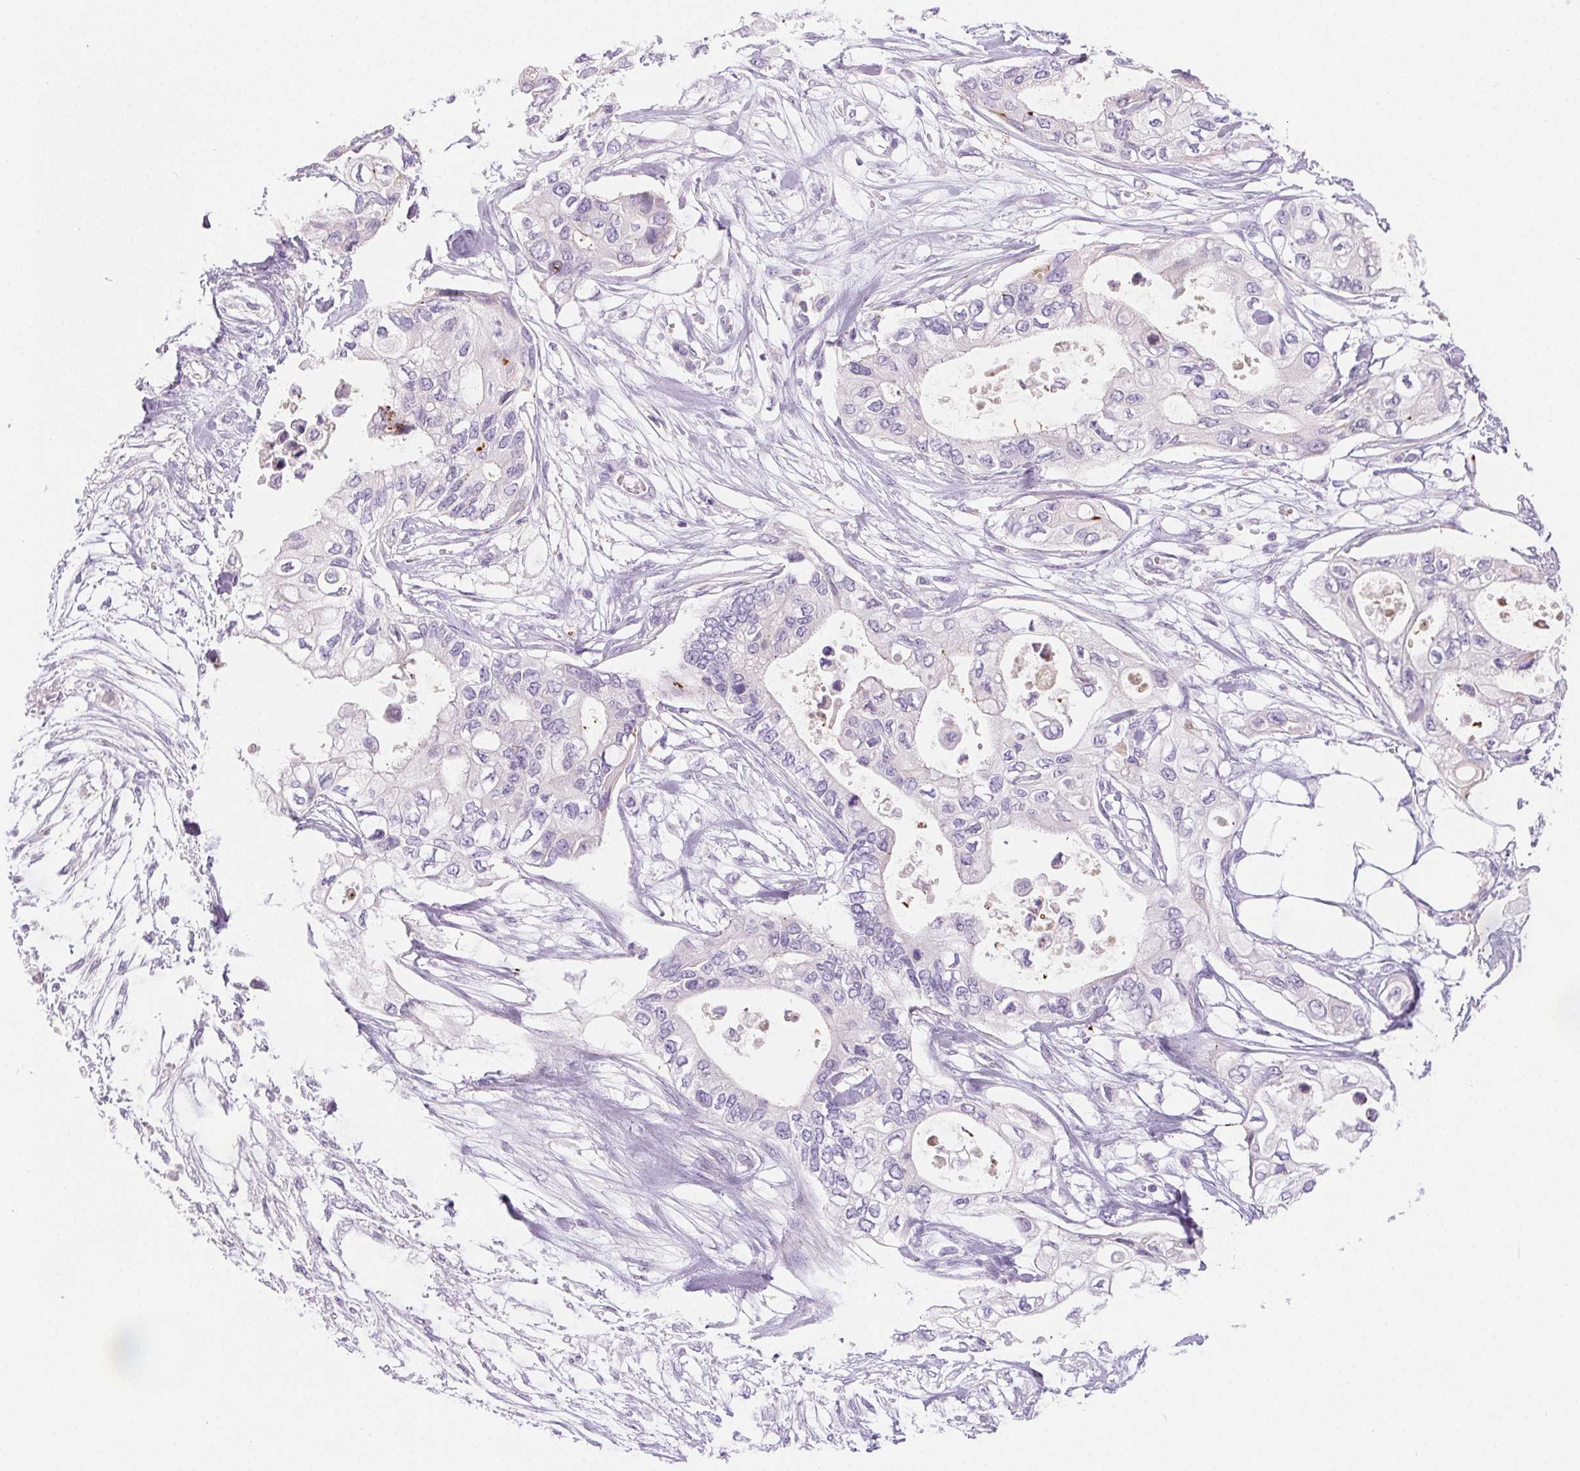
{"staining": {"intensity": "negative", "quantity": "none", "location": "none"}, "tissue": "pancreatic cancer", "cell_type": "Tumor cells", "image_type": "cancer", "snomed": [{"axis": "morphology", "description": "Adenocarcinoma, NOS"}, {"axis": "topography", "description": "Pancreas"}], "caption": "The immunohistochemistry image has no significant positivity in tumor cells of adenocarcinoma (pancreatic) tissue.", "gene": "CLDN16", "patient": {"sex": "female", "age": 63}}